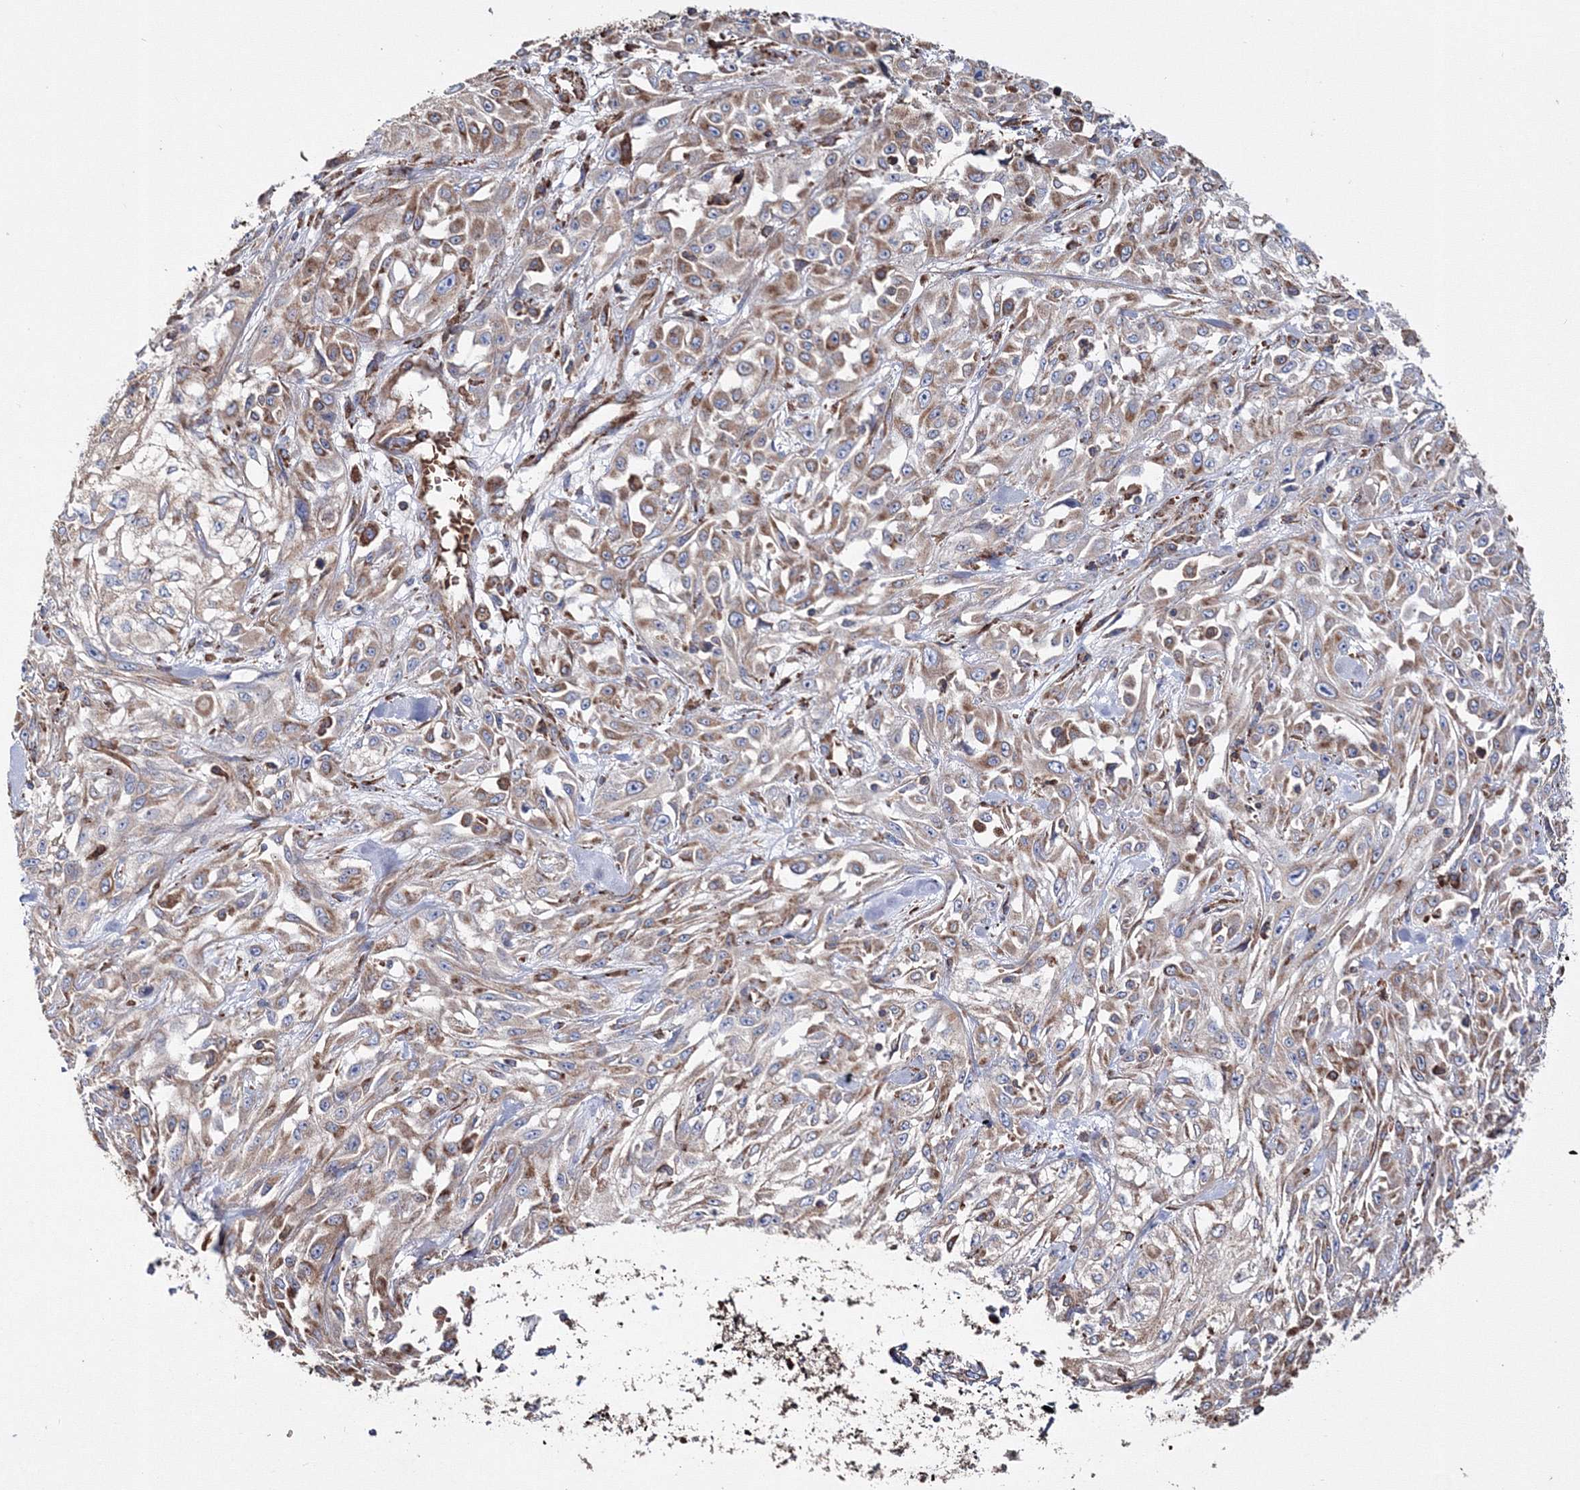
{"staining": {"intensity": "moderate", "quantity": "25%-75%", "location": "cytoplasmic/membranous"}, "tissue": "skin cancer", "cell_type": "Tumor cells", "image_type": "cancer", "snomed": [{"axis": "morphology", "description": "Squamous cell carcinoma, NOS"}, {"axis": "morphology", "description": "Squamous cell carcinoma, metastatic, NOS"}, {"axis": "topography", "description": "Skin"}, {"axis": "topography", "description": "Lymph node"}], "caption": "Protein expression by IHC displays moderate cytoplasmic/membranous positivity in about 25%-75% of tumor cells in skin cancer. Using DAB (brown) and hematoxylin (blue) stains, captured at high magnification using brightfield microscopy.", "gene": "VPS8", "patient": {"sex": "male", "age": 75}}